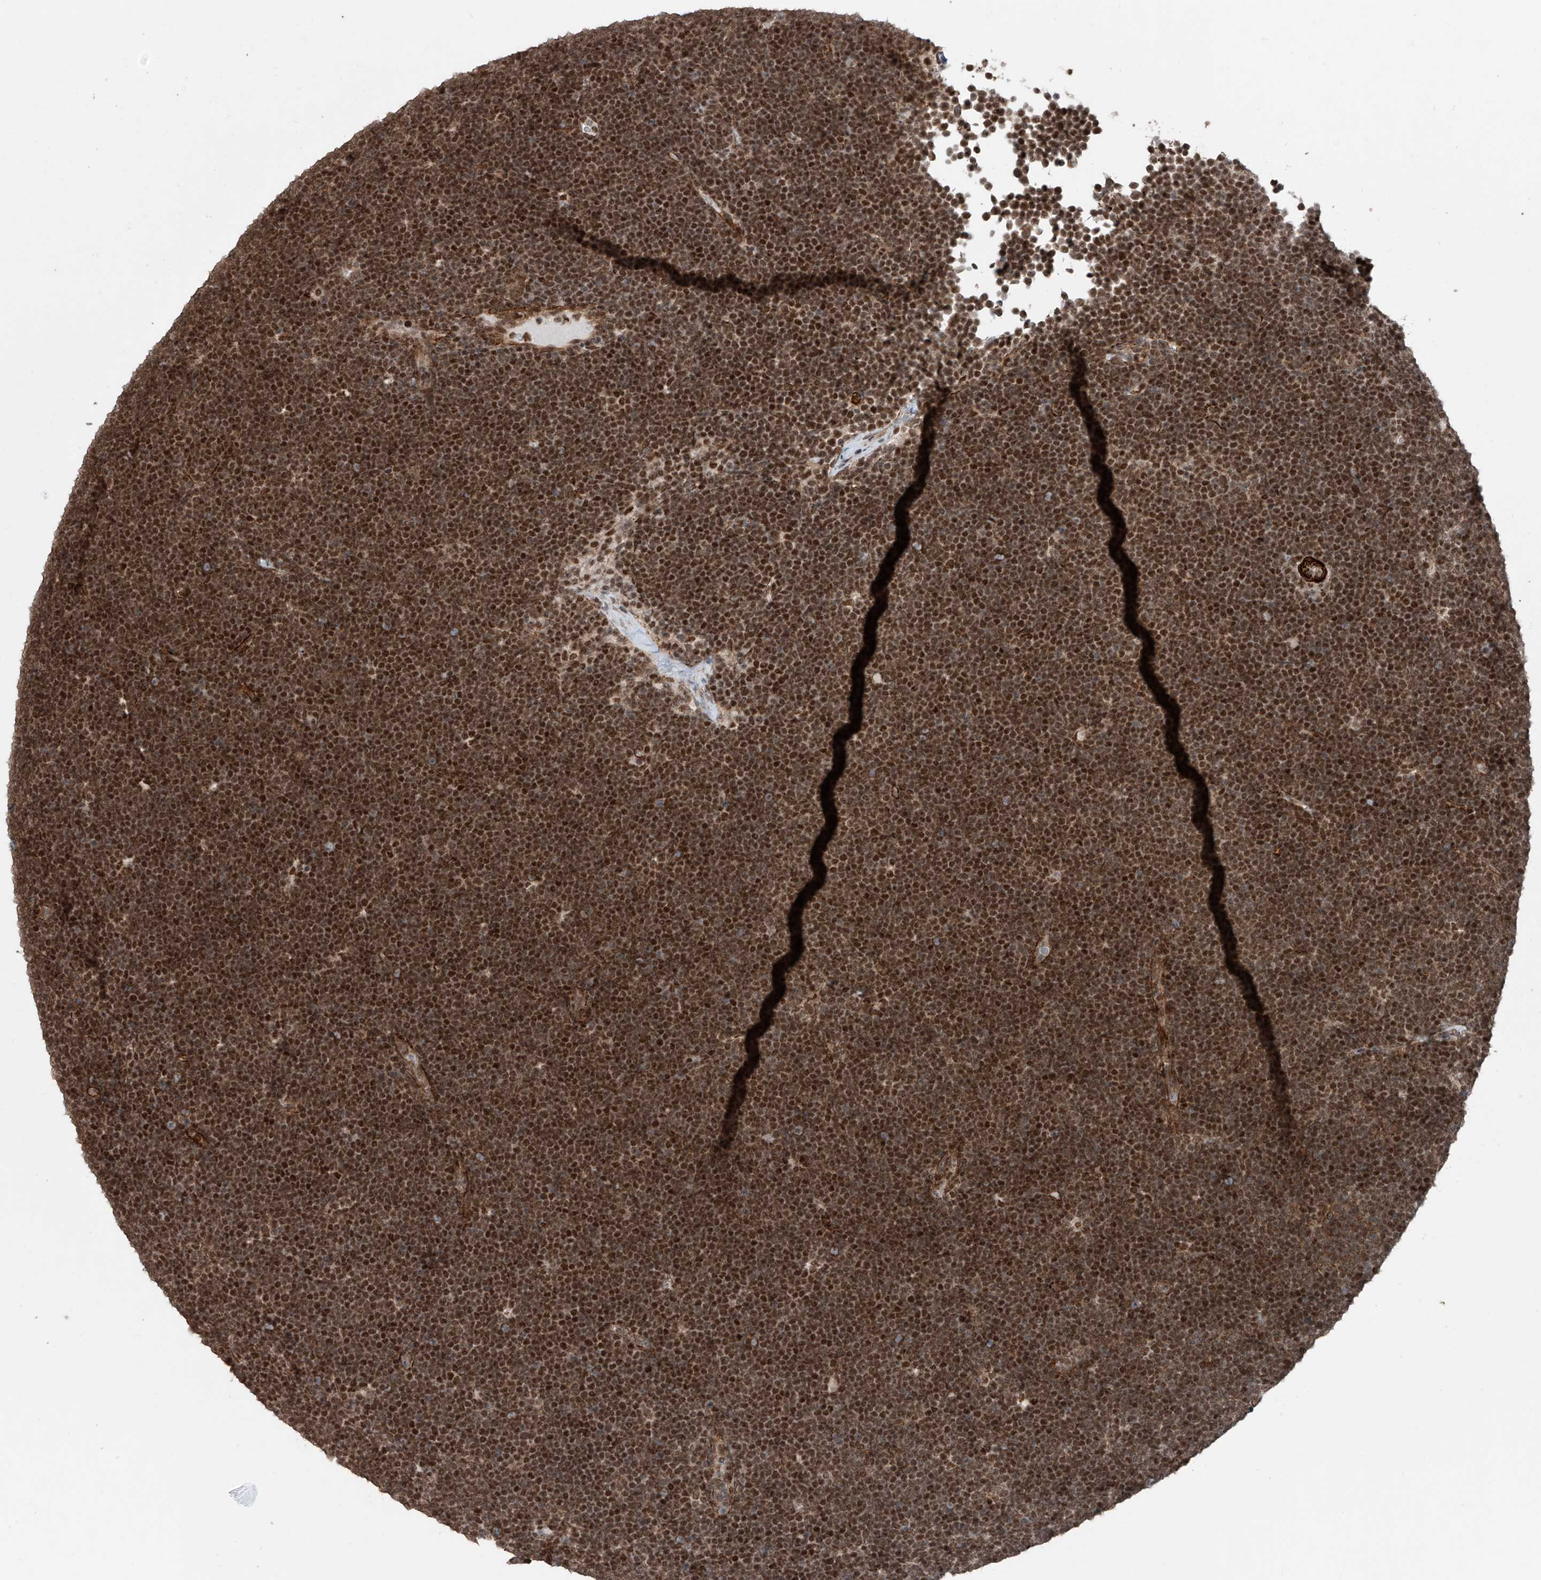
{"staining": {"intensity": "moderate", "quantity": ">75%", "location": "nuclear"}, "tissue": "lymphoma", "cell_type": "Tumor cells", "image_type": "cancer", "snomed": [{"axis": "morphology", "description": "Malignant lymphoma, non-Hodgkin's type, High grade"}, {"axis": "topography", "description": "Lymph node"}], "caption": "IHC of human malignant lymphoma, non-Hodgkin's type (high-grade) demonstrates medium levels of moderate nuclear expression in about >75% of tumor cells.", "gene": "SDE2", "patient": {"sex": "male", "age": 13}}